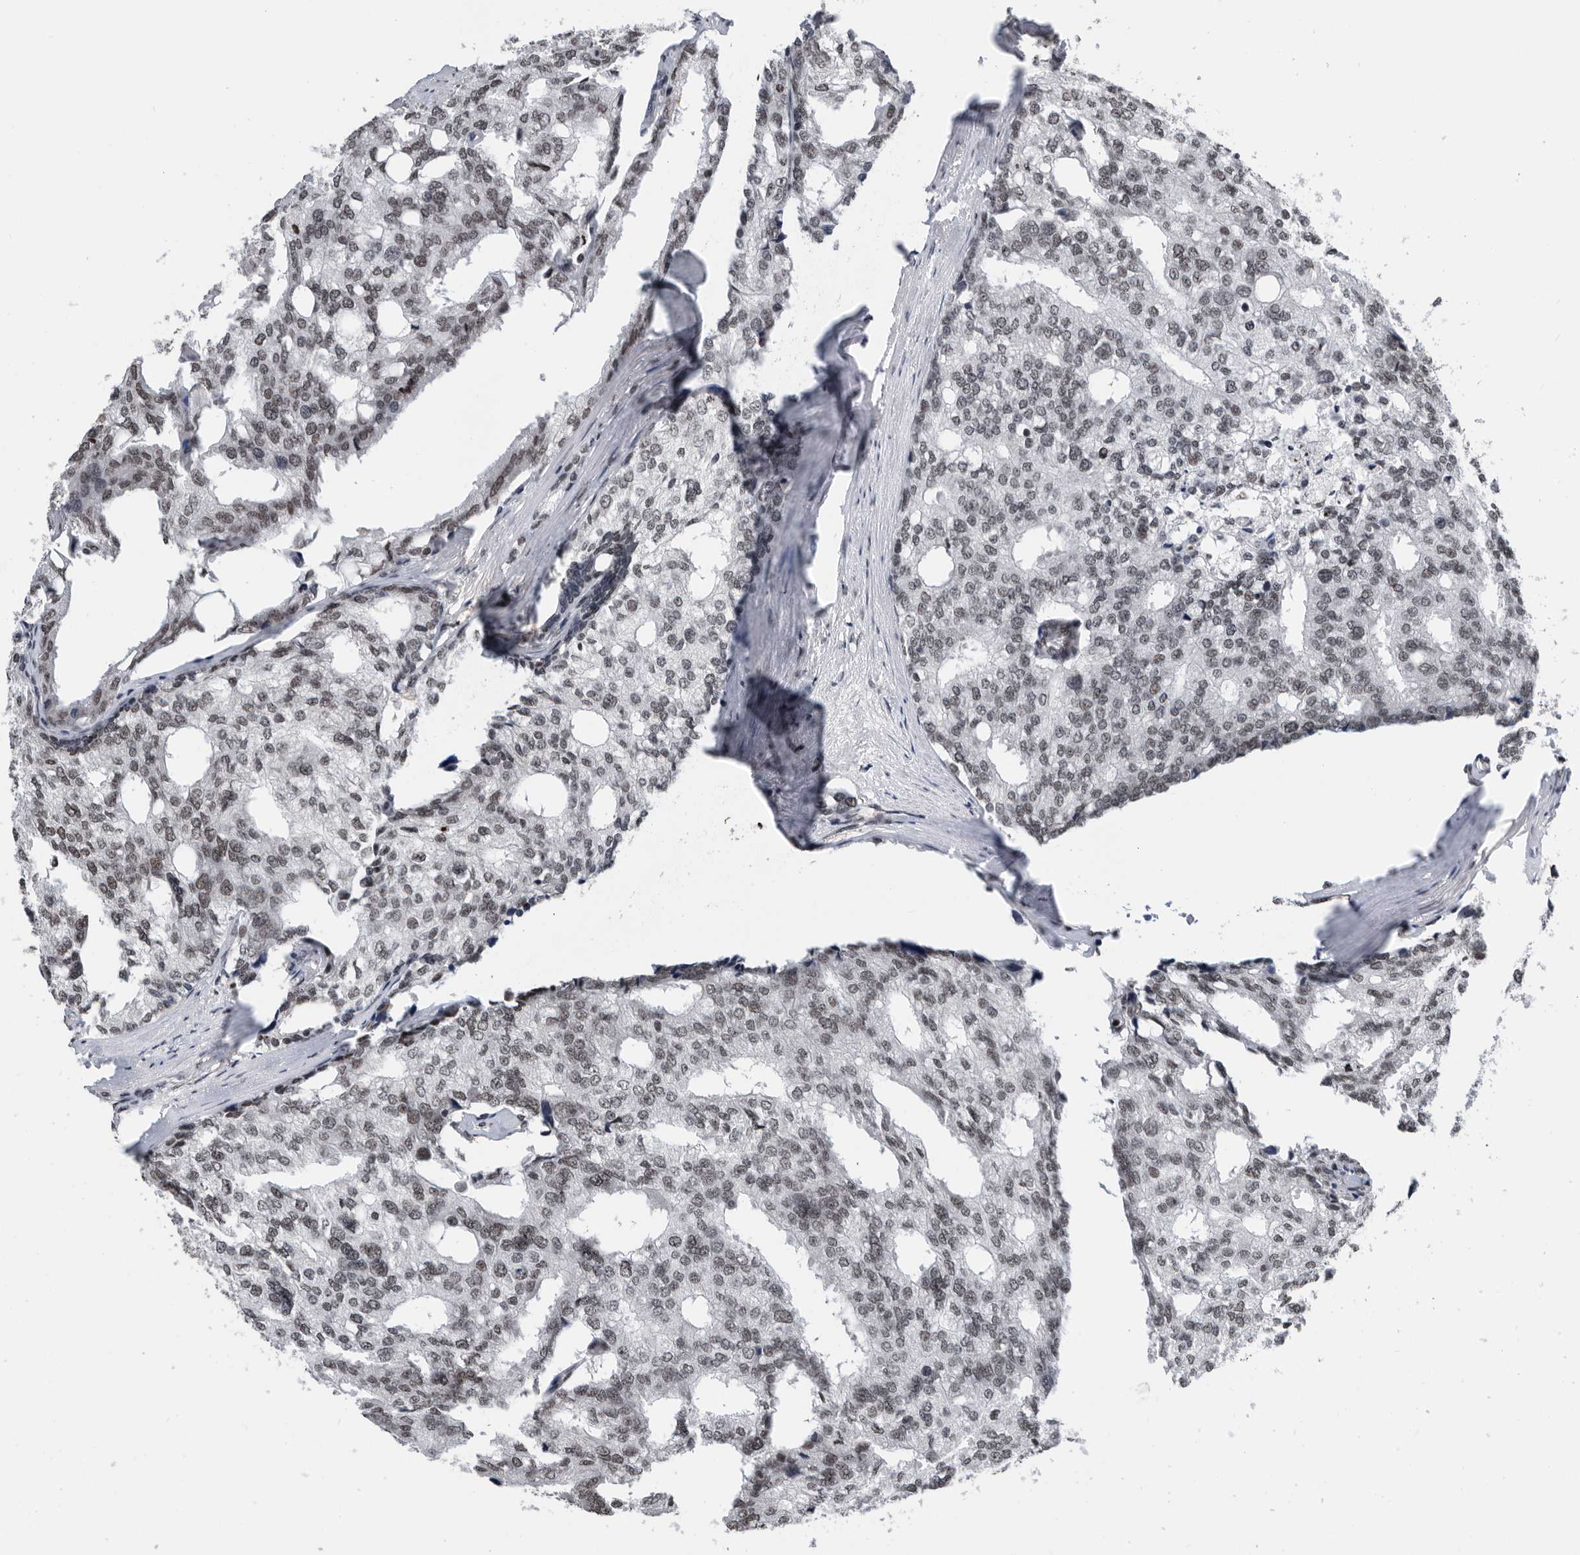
{"staining": {"intensity": "weak", "quantity": "25%-75%", "location": "nuclear"}, "tissue": "prostate cancer", "cell_type": "Tumor cells", "image_type": "cancer", "snomed": [{"axis": "morphology", "description": "Adenocarcinoma, High grade"}, {"axis": "topography", "description": "Prostate"}], "caption": "Prostate cancer (high-grade adenocarcinoma) stained with DAB (3,3'-diaminobenzidine) immunohistochemistry displays low levels of weak nuclear expression in approximately 25%-75% of tumor cells. (brown staining indicates protein expression, while blue staining denotes nuclei).", "gene": "SNRNP48", "patient": {"sex": "male", "age": 50}}